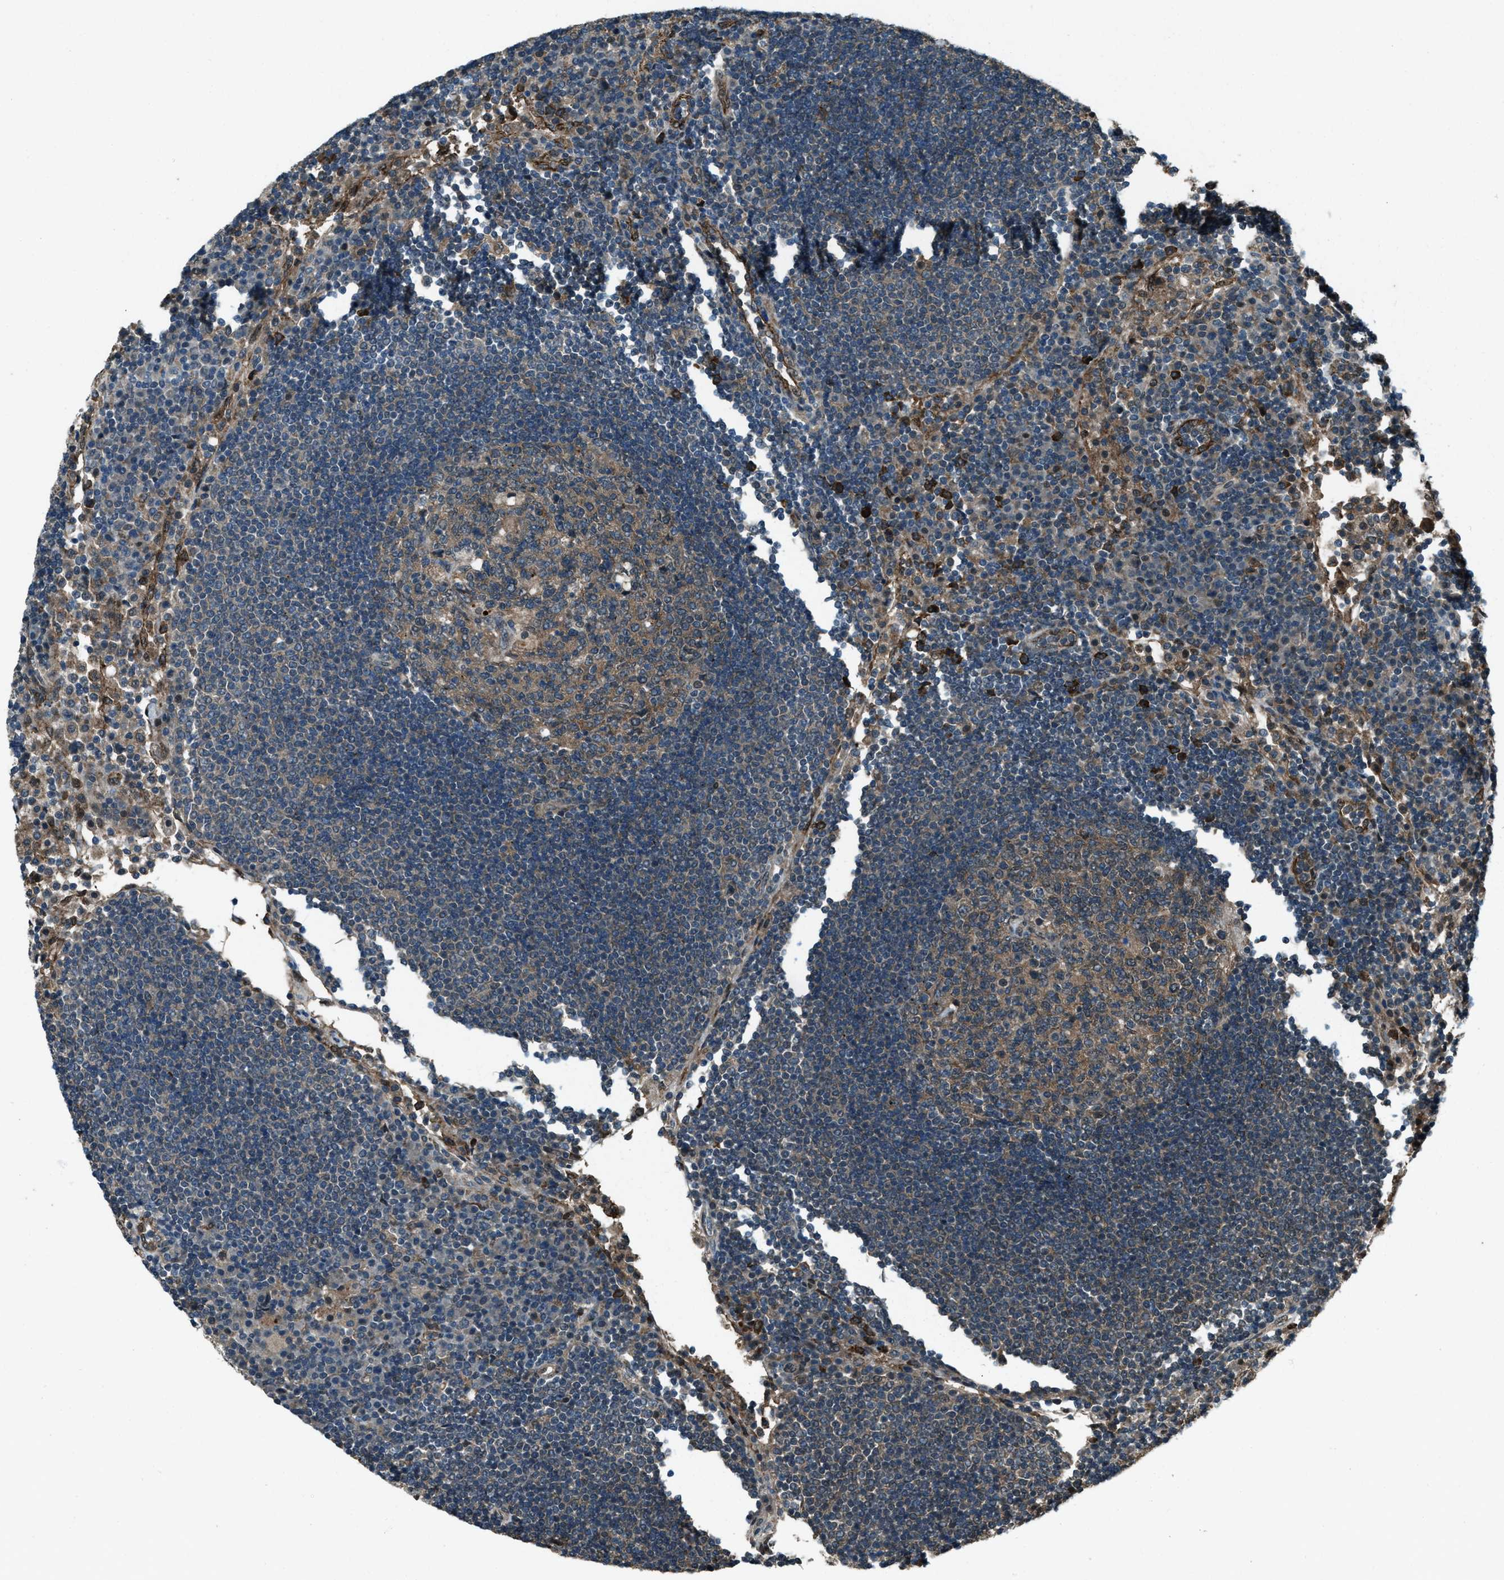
{"staining": {"intensity": "weak", "quantity": ">75%", "location": "cytoplasmic/membranous"}, "tissue": "lymph node", "cell_type": "Germinal center cells", "image_type": "normal", "snomed": [{"axis": "morphology", "description": "Normal tissue, NOS"}, {"axis": "topography", "description": "Lymph node"}], "caption": "Unremarkable lymph node exhibits weak cytoplasmic/membranous positivity in about >75% of germinal center cells (brown staining indicates protein expression, while blue staining denotes nuclei)..", "gene": "SVIL", "patient": {"sex": "female", "age": 53}}